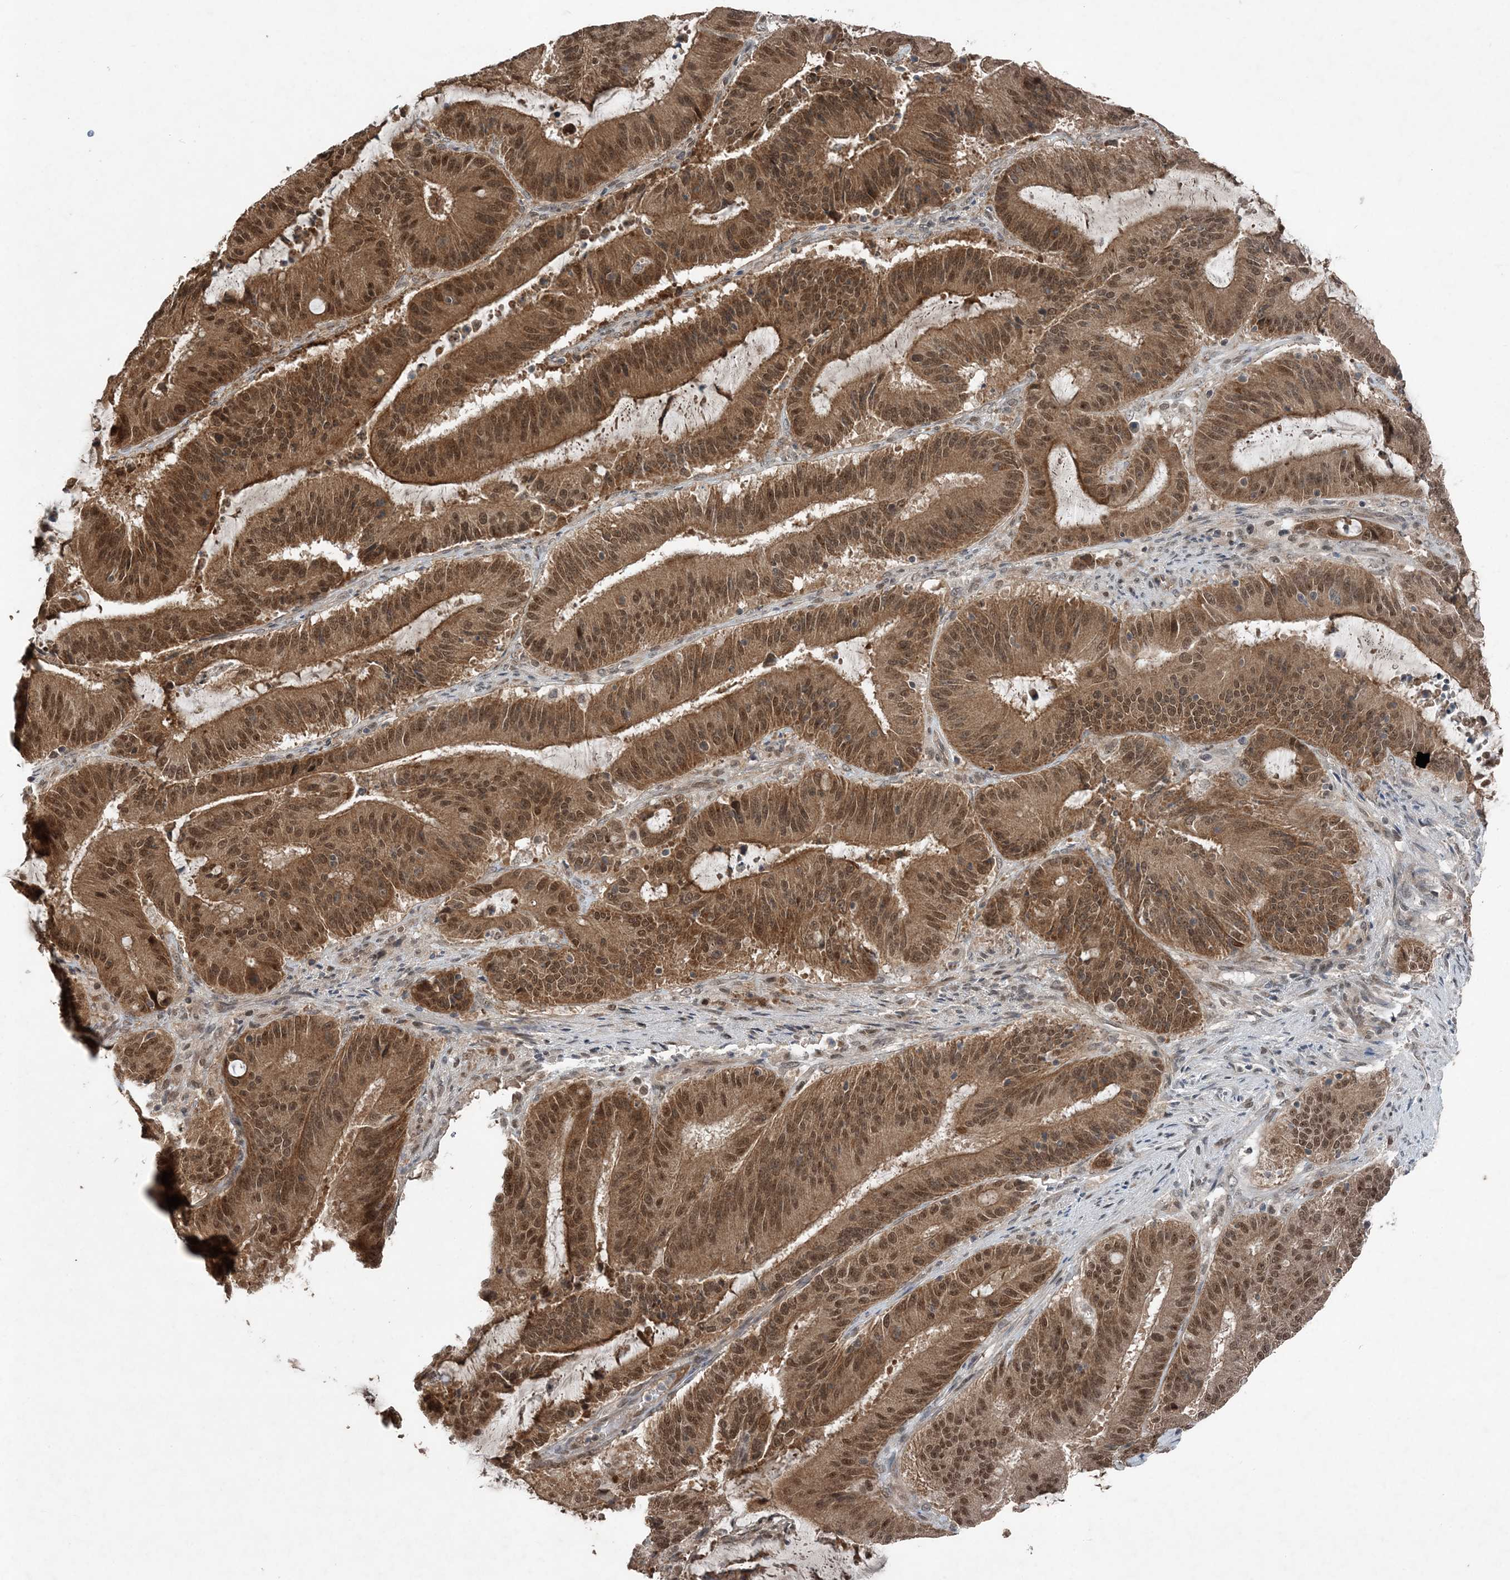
{"staining": {"intensity": "strong", "quantity": ">75%", "location": "cytoplasmic/membranous,nuclear"}, "tissue": "liver cancer", "cell_type": "Tumor cells", "image_type": "cancer", "snomed": [{"axis": "morphology", "description": "Normal tissue, NOS"}, {"axis": "morphology", "description": "Cholangiocarcinoma"}, {"axis": "topography", "description": "Liver"}, {"axis": "topography", "description": "Peripheral nerve tissue"}], "caption": "IHC image of human liver cancer stained for a protein (brown), which shows high levels of strong cytoplasmic/membranous and nuclear positivity in about >75% of tumor cells.", "gene": "QTRT2", "patient": {"sex": "female", "age": 73}}